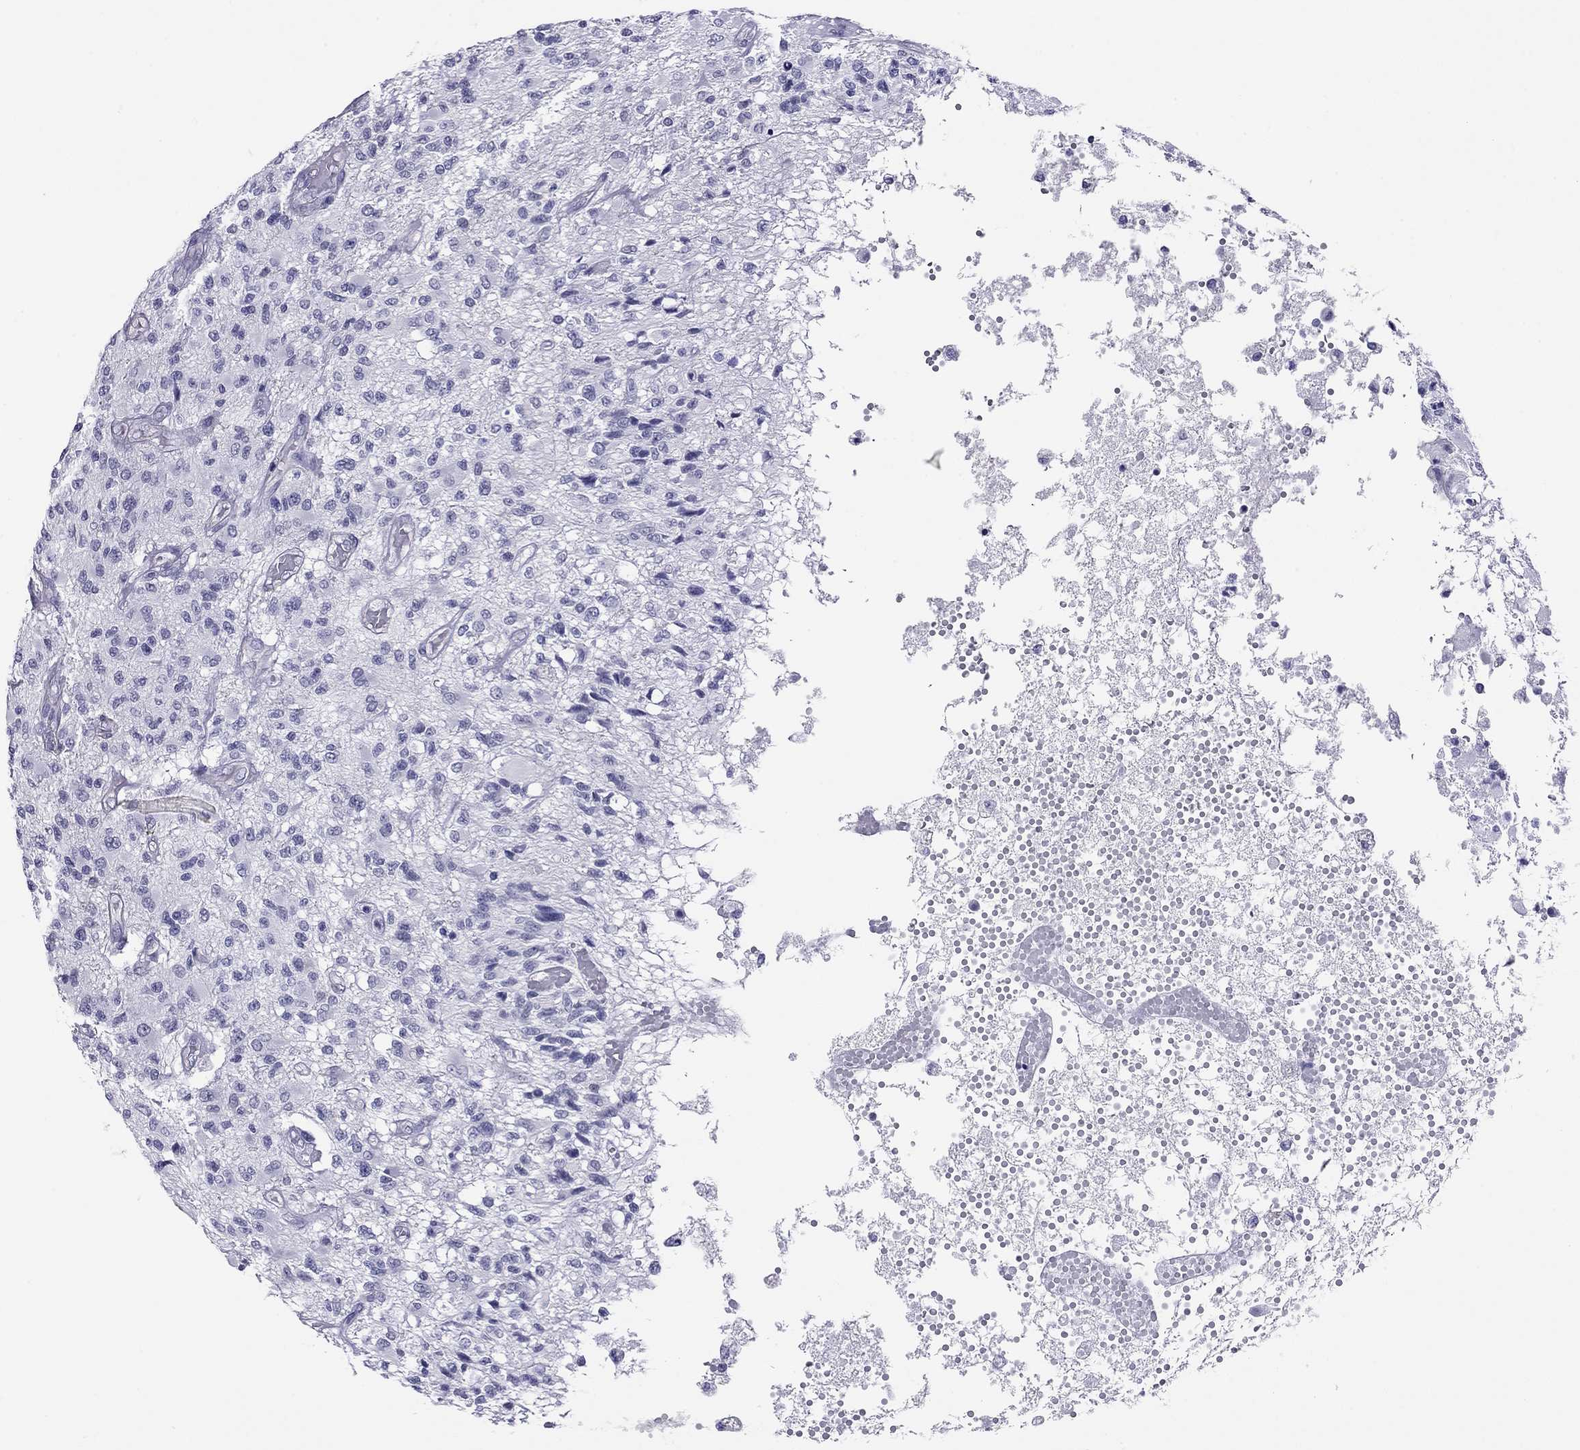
{"staining": {"intensity": "negative", "quantity": "none", "location": "none"}, "tissue": "glioma", "cell_type": "Tumor cells", "image_type": "cancer", "snomed": [{"axis": "morphology", "description": "Glioma, malignant, High grade"}, {"axis": "topography", "description": "Brain"}], "caption": "Tumor cells show no significant protein staining in glioma.", "gene": "MYMX", "patient": {"sex": "female", "age": 63}}